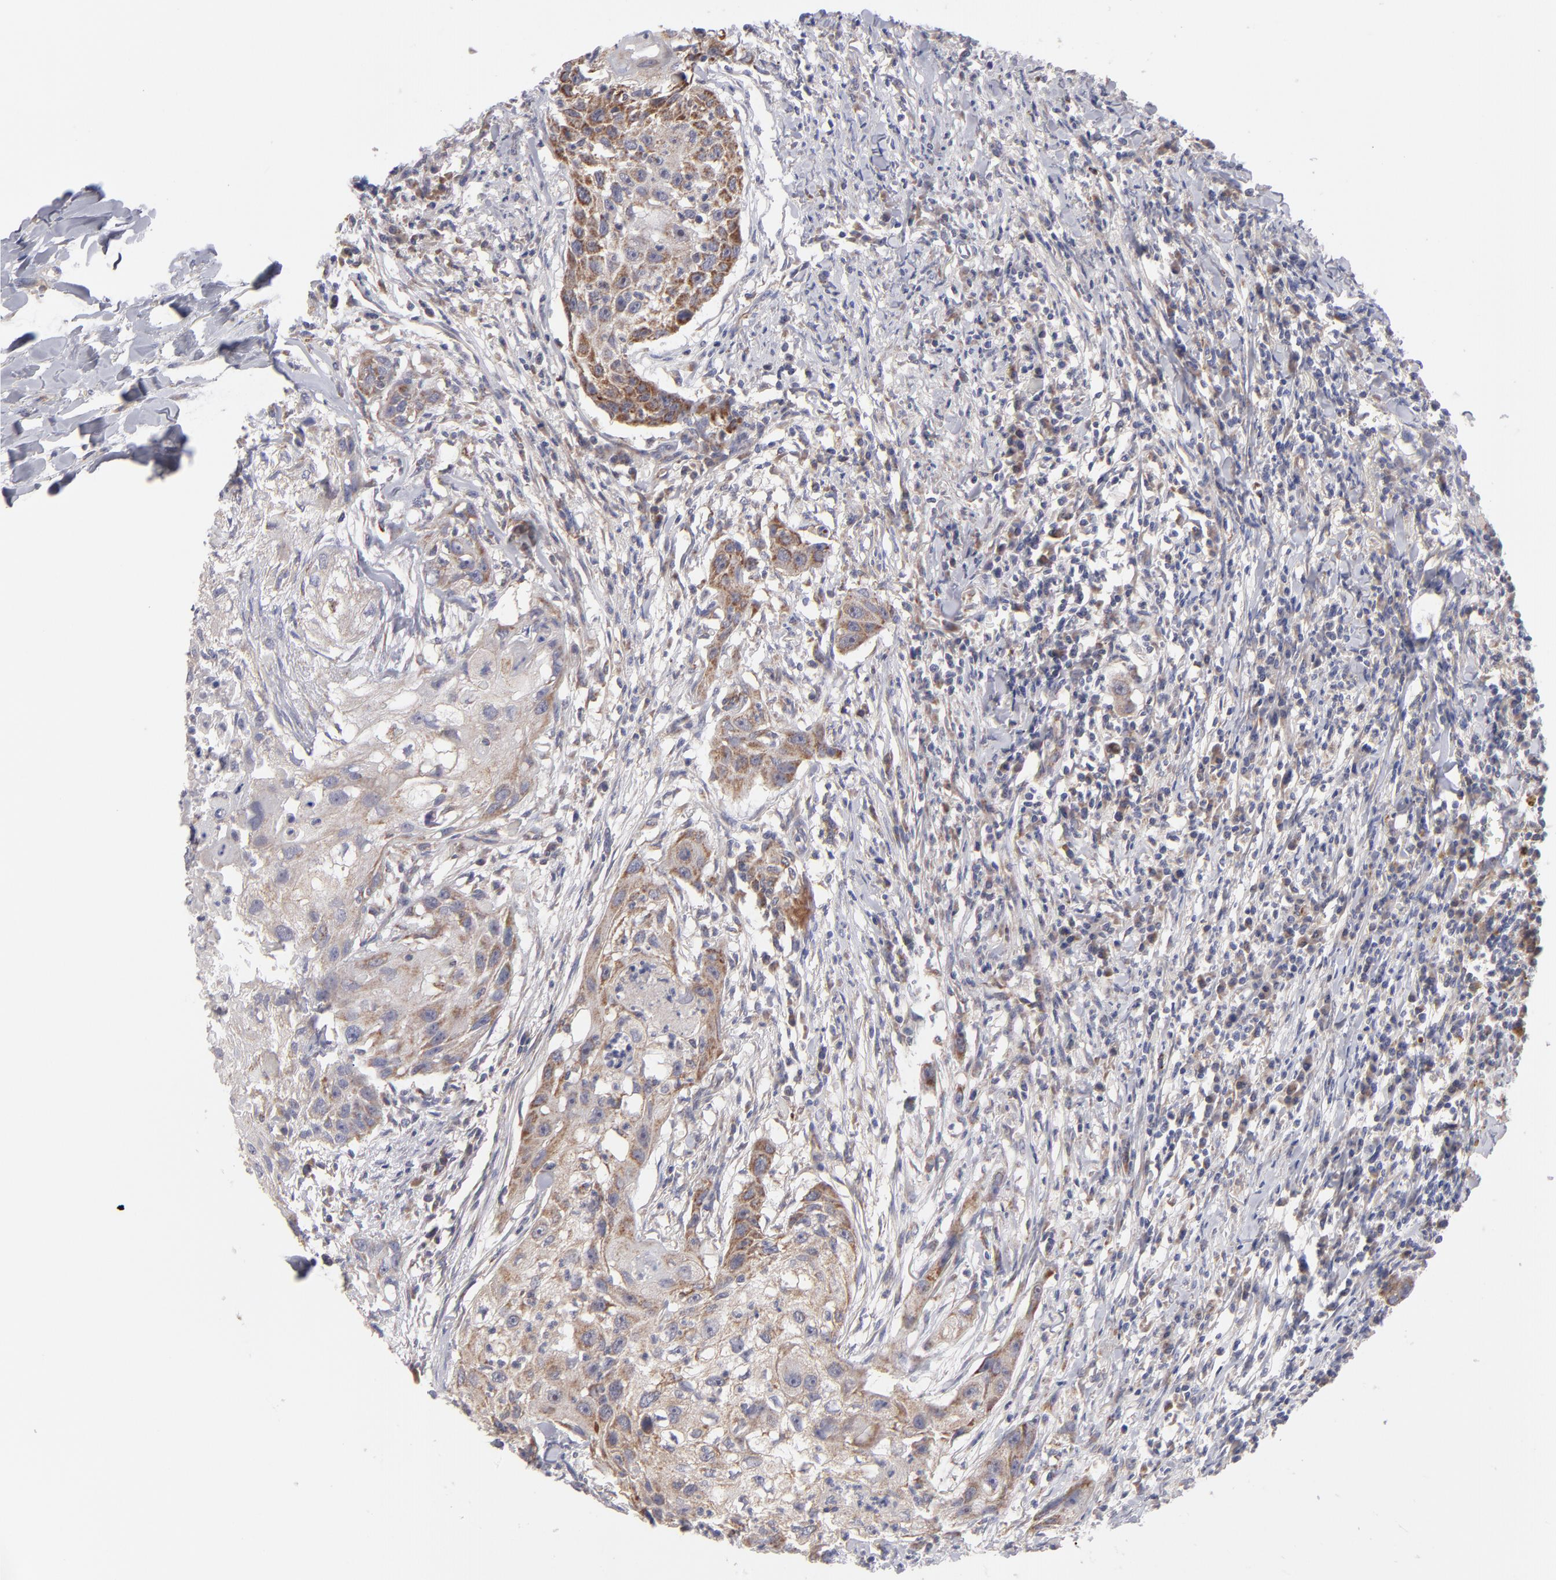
{"staining": {"intensity": "moderate", "quantity": ">75%", "location": "cytoplasmic/membranous"}, "tissue": "head and neck cancer", "cell_type": "Tumor cells", "image_type": "cancer", "snomed": [{"axis": "morphology", "description": "Squamous cell carcinoma, NOS"}, {"axis": "topography", "description": "Head-Neck"}], "caption": "Tumor cells demonstrate medium levels of moderate cytoplasmic/membranous expression in approximately >75% of cells in human head and neck cancer. (Brightfield microscopy of DAB IHC at high magnification).", "gene": "HCCS", "patient": {"sex": "male", "age": 64}}